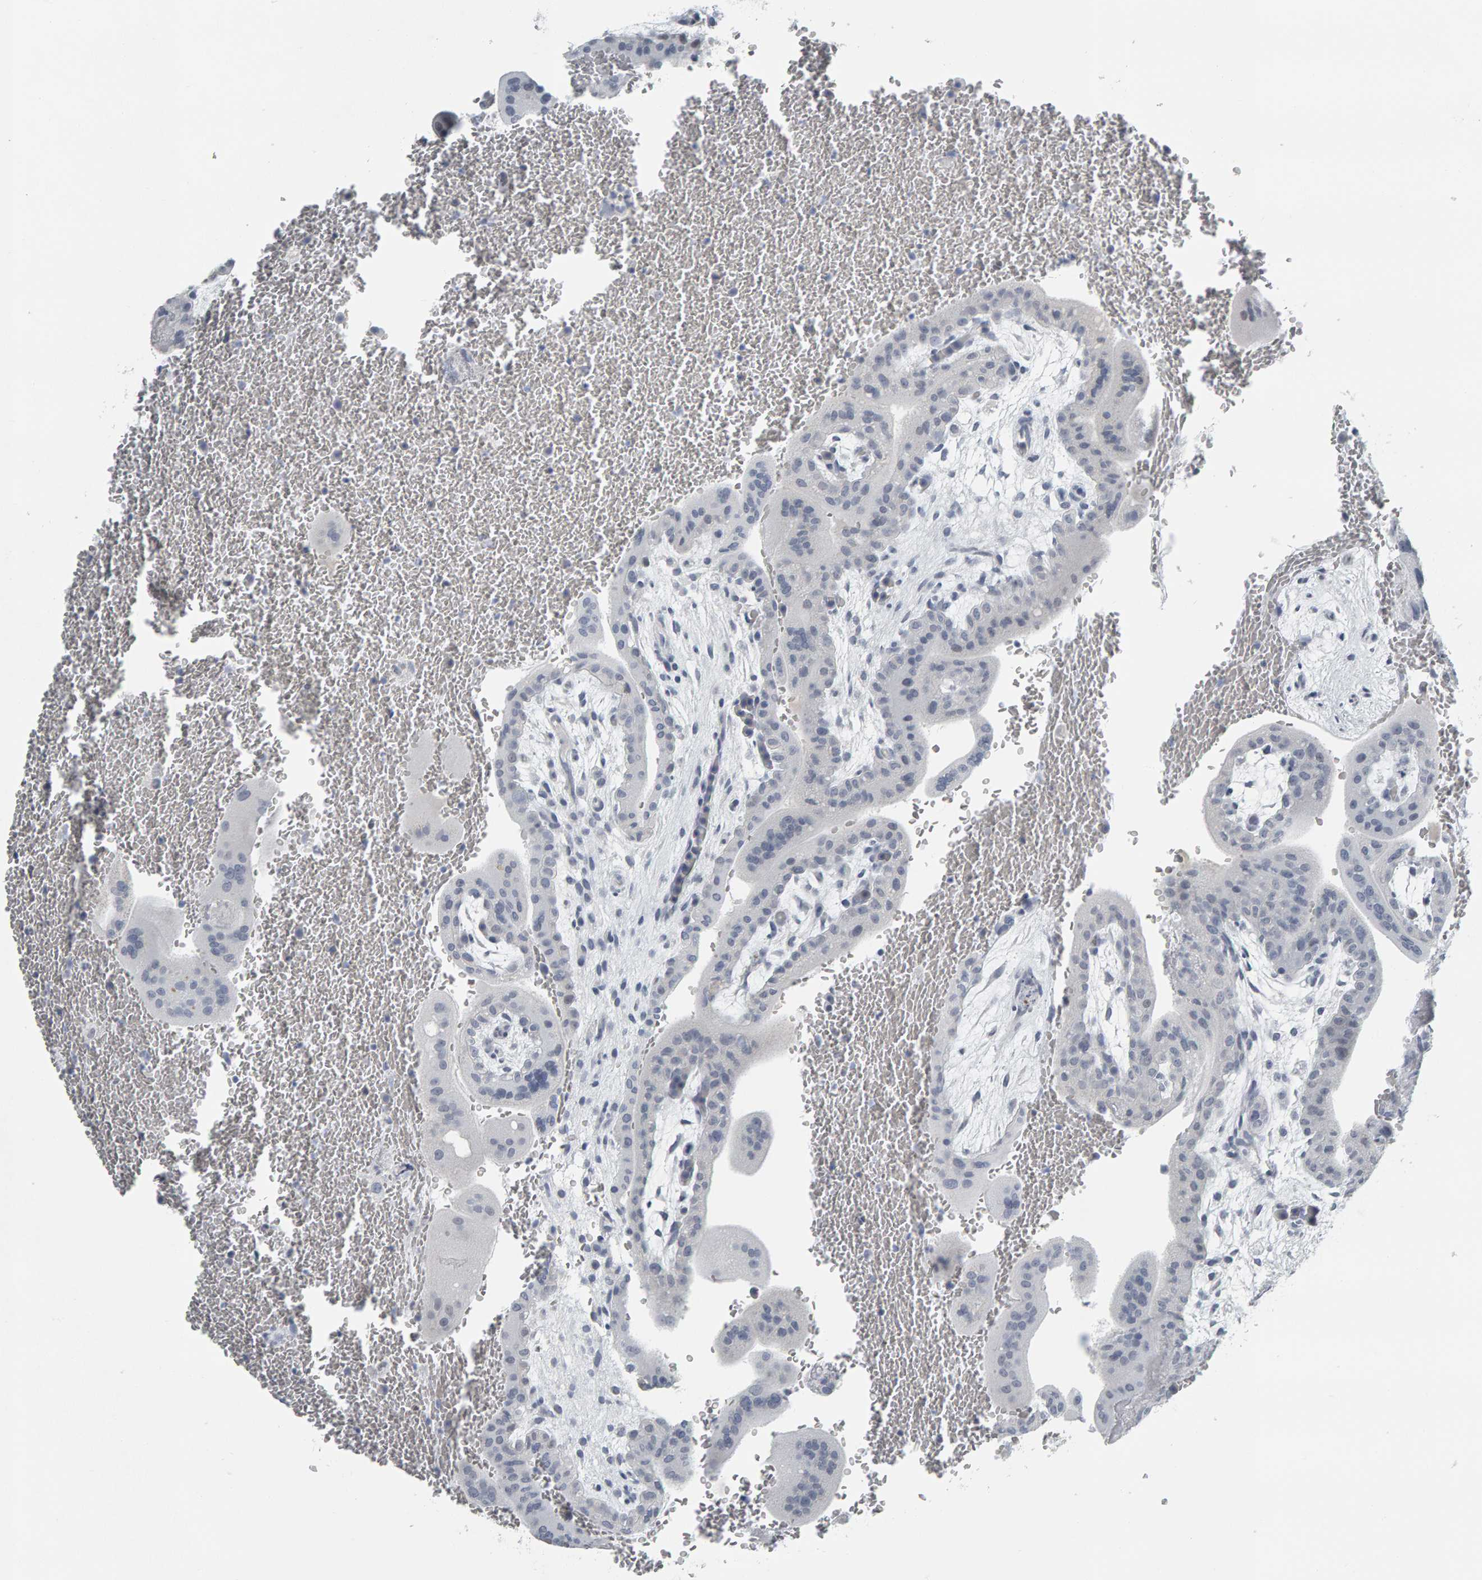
{"staining": {"intensity": "negative", "quantity": "none", "location": "none"}, "tissue": "placenta", "cell_type": "Decidual cells", "image_type": "normal", "snomed": [{"axis": "morphology", "description": "Normal tissue, NOS"}, {"axis": "topography", "description": "Placenta"}], "caption": "There is no significant expression in decidual cells of placenta. (DAB (3,3'-diaminobenzidine) IHC with hematoxylin counter stain).", "gene": "PYY", "patient": {"sex": "female", "age": 35}}